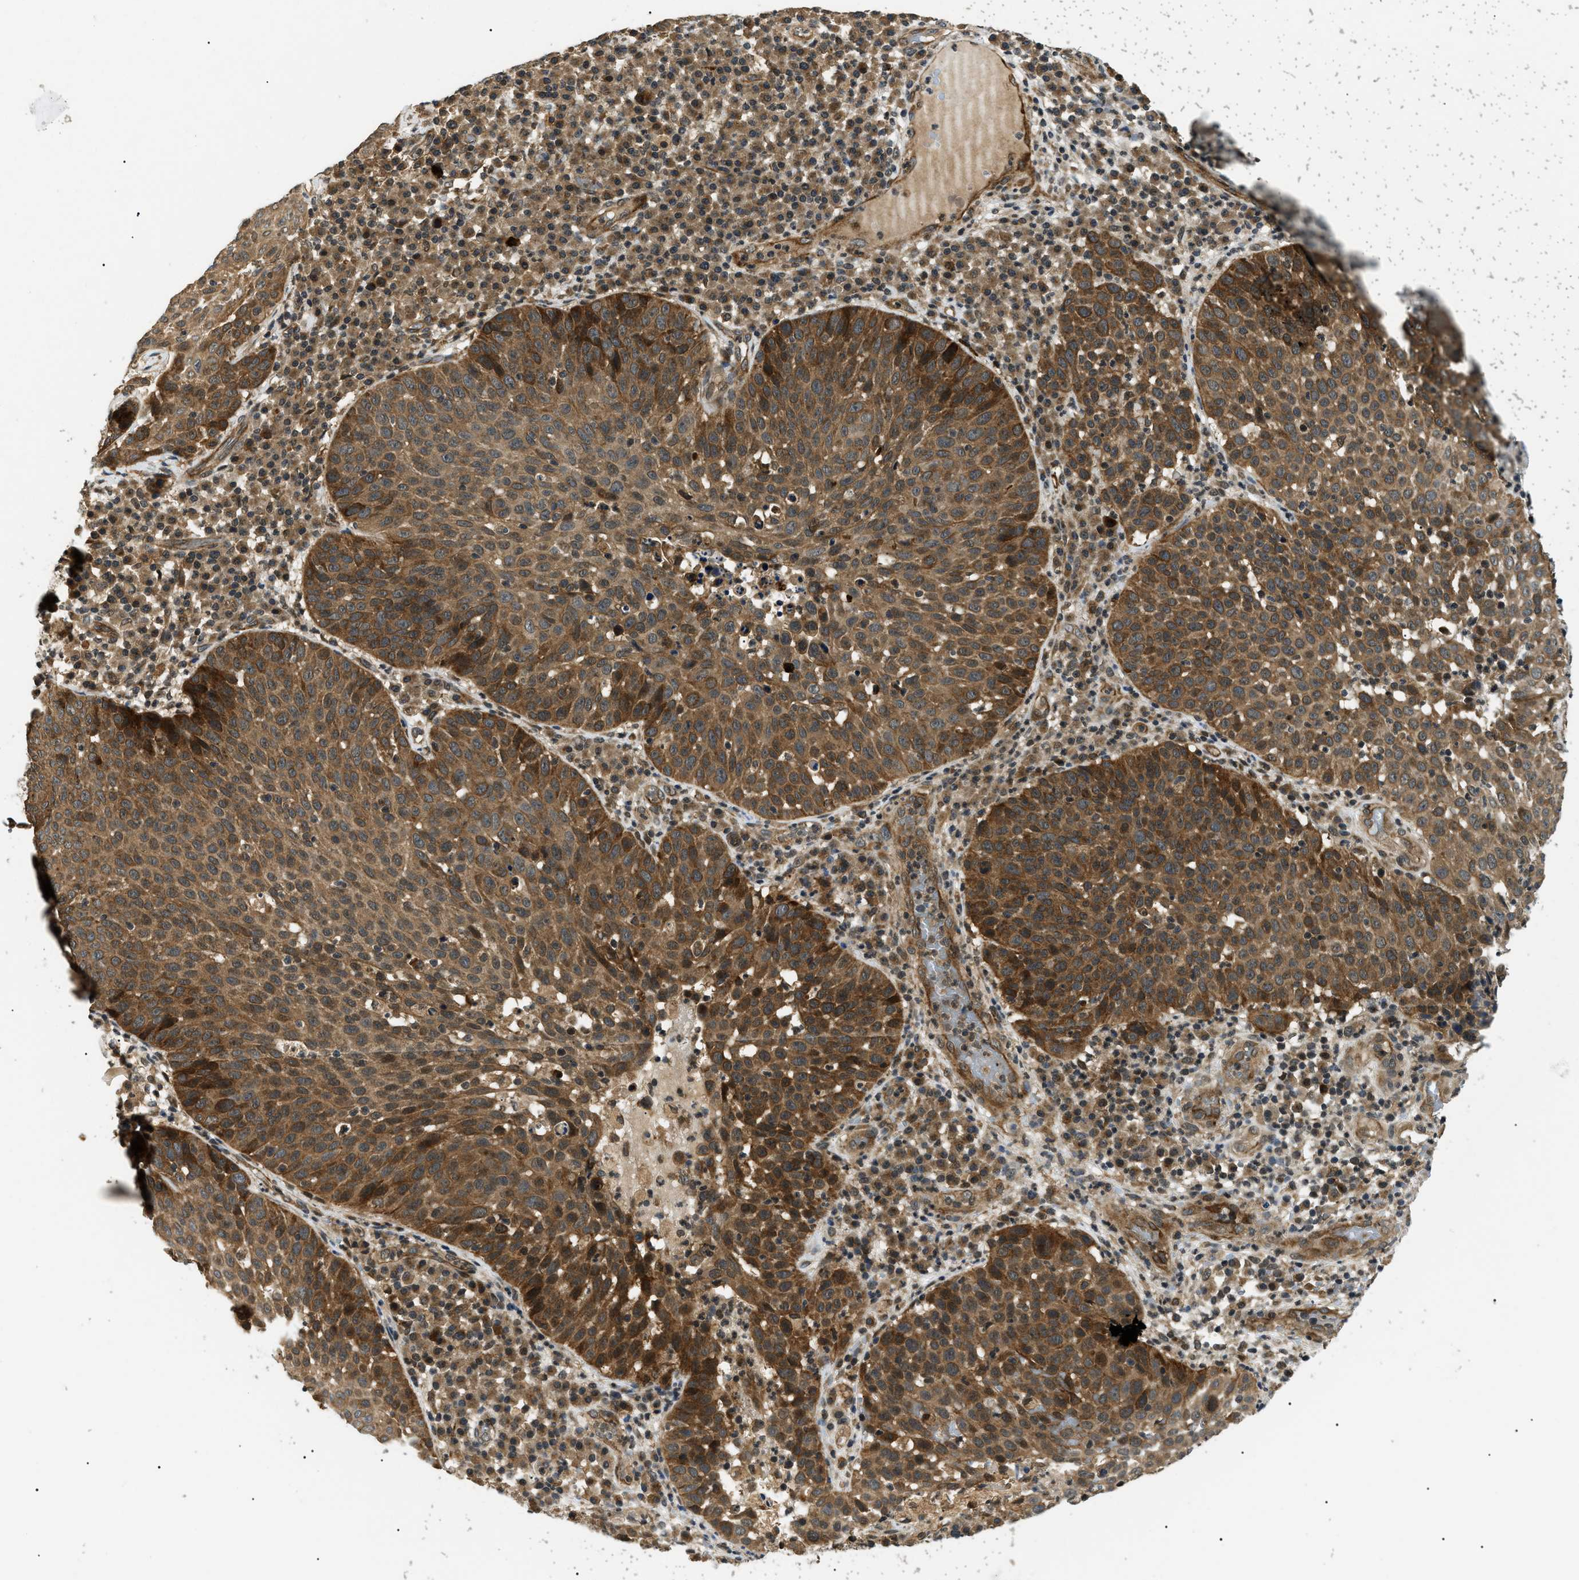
{"staining": {"intensity": "moderate", "quantity": ">75%", "location": "cytoplasmic/membranous"}, "tissue": "skin cancer", "cell_type": "Tumor cells", "image_type": "cancer", "snomed": [{"axis": "morphology", "description": "Squamous cell carcinoma in situ, NOS"}, {"axis": "morphology", "description": "Squamous cell carcinoma, NOS"}, {"axis": "topography", "description": "Skin"}], "caption": "The histopathology image reveals a brown stain indicating the presence of a protein in the cytoplasmic/membranous of tumor cells in skin cancer.", "gene": "ATP6AP1", "patient": {"sex": "male", "age": 93}}